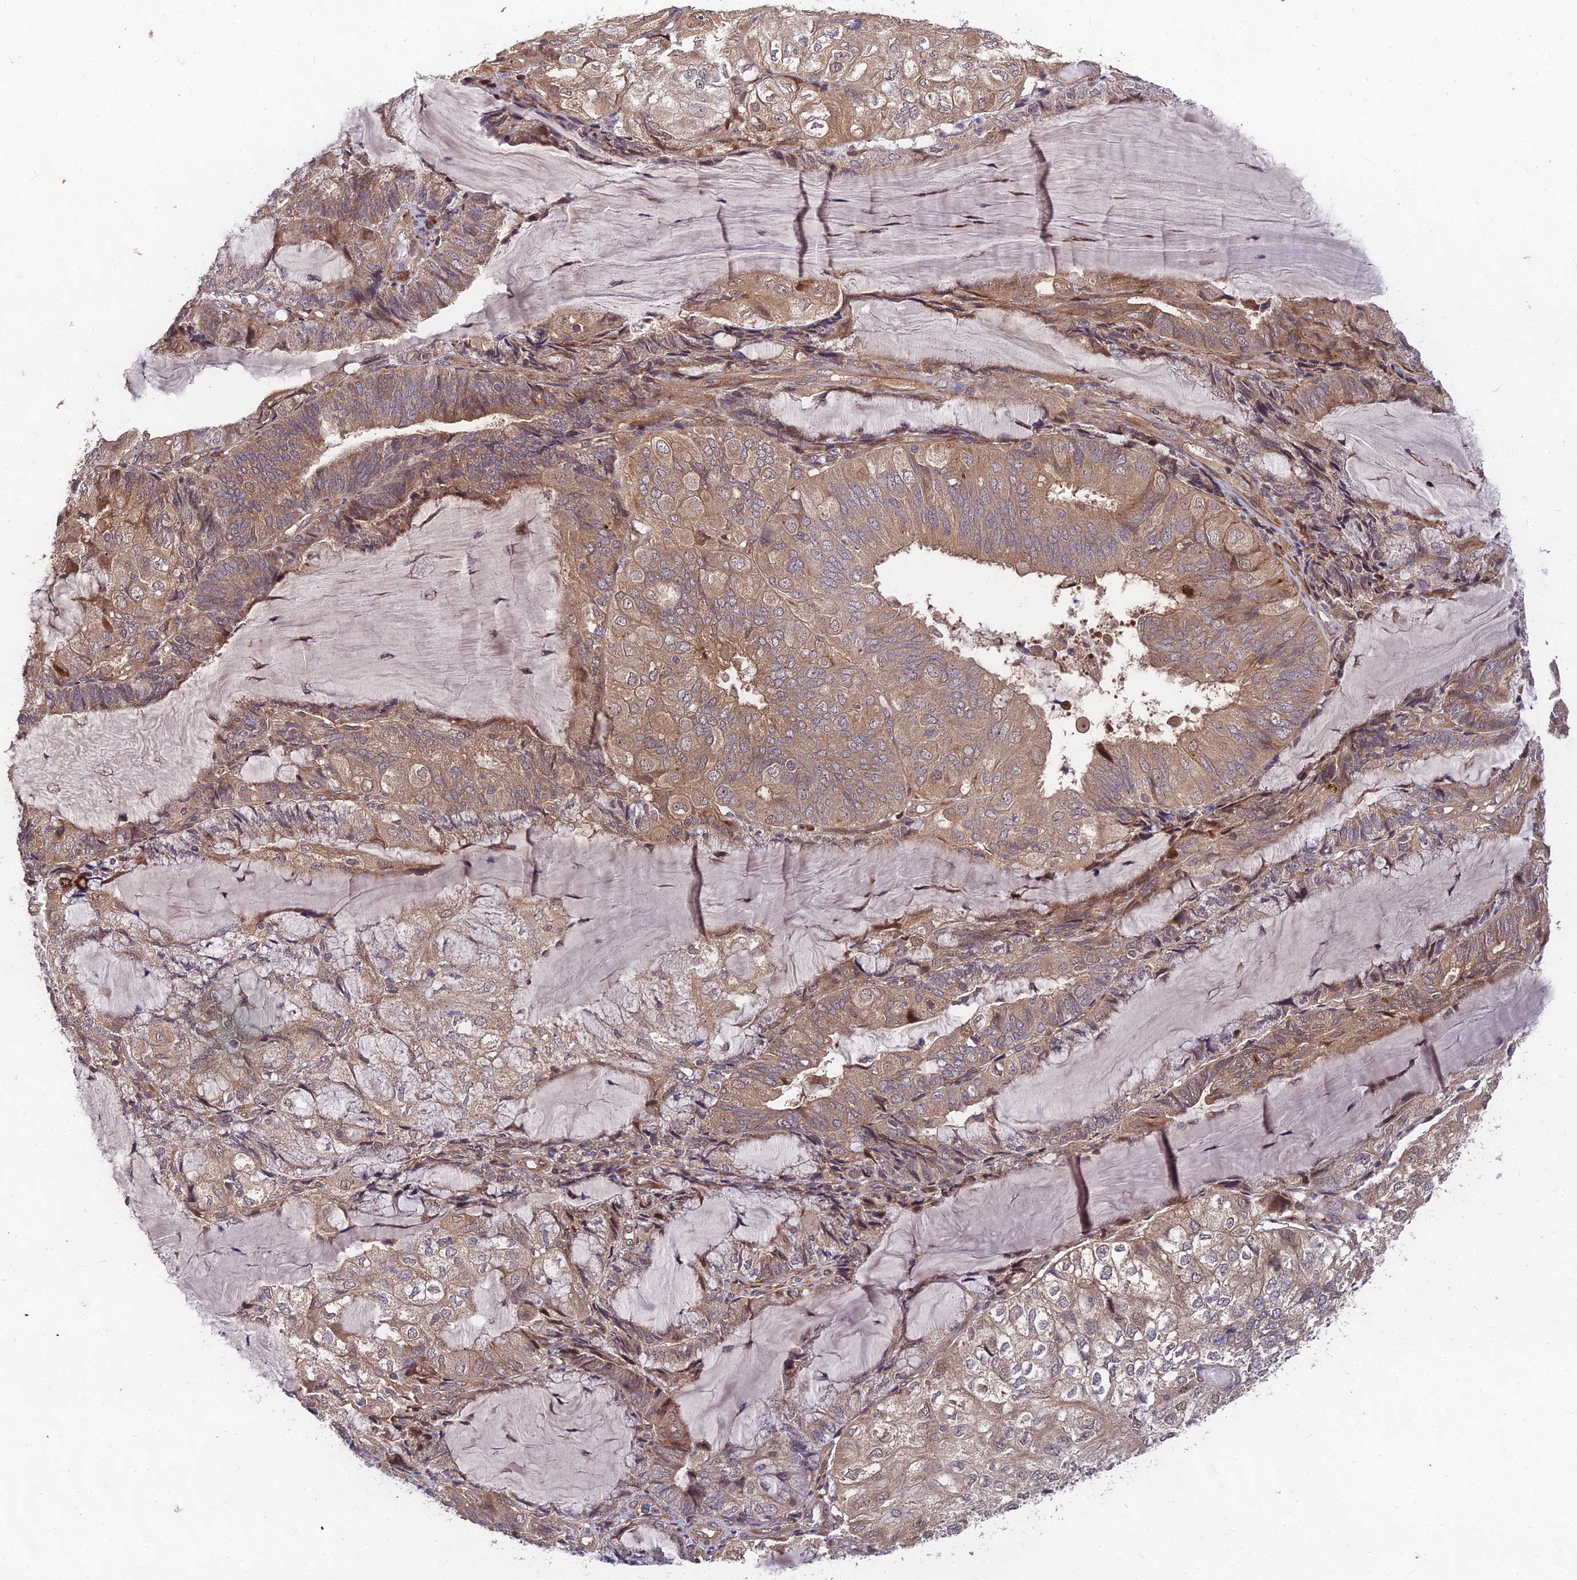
{"staining": {"intensity": "moderate", "quantity": "25%-75%", "location": "cytoplasmic/membranous"}, "tissue": "endometrial cancer", "cell_type": "Tumor cells", "image_type": "cancer", "snomed": [{"axis": "morphology", "description": "Adenocarcinoma, NOS"}, {"axis": "topography", "description": "Endometrium"}], "caption": "Adenocarcinoma (endometrial) stained for a protein (brown) exhibits moderate cytoplasmic/membranous positive staining in about 25%-75% of tumor cells.", "gene": "MKKS", "patient": {"sex": "female", "age": 81}}